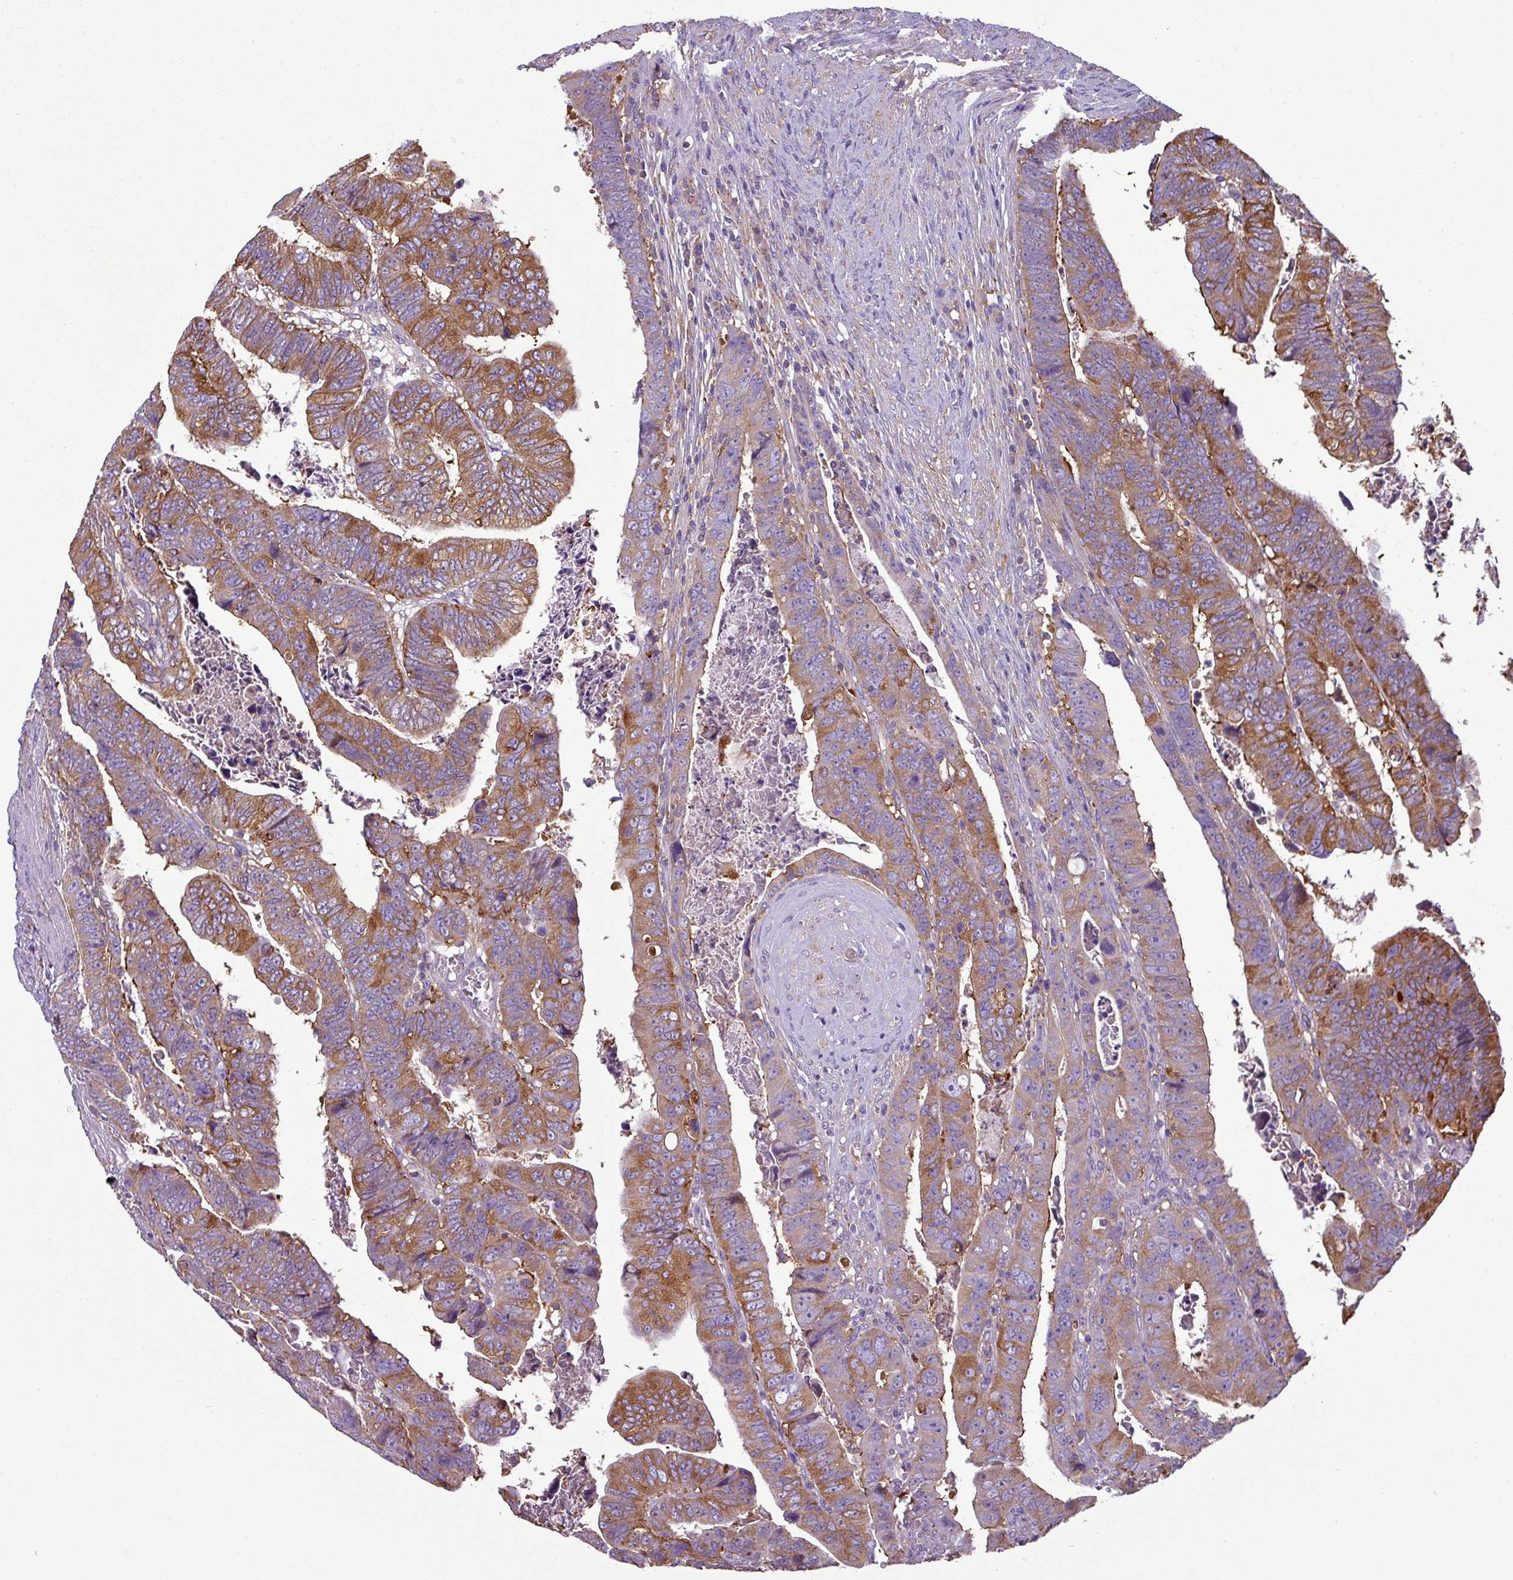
{"staining": {"intensity": "moderate", "quantity": ">75%", "location": "cytoplasmic/membranous"}, "tissue": "colorectal cancer", "cell_type": "Tumor cells", "image_type": "cancer", "snomed": [{"axis": "morphology", "description": "Normal tissue, NOS"}, {"axis": "morphology", "description": "Adenocarcinoma, NOS"}, {"axis": "topography", "description": "Rectum"}], "caption": "Immunohistochemical staining of human colorectal cancer (adenocarcinoma) shows moderate cytoplasmic/membranous protein staining in approximately >75% of tumor cells.", "gene": "XNDC1N", "patient": {"sex": "female", "age": 65}}